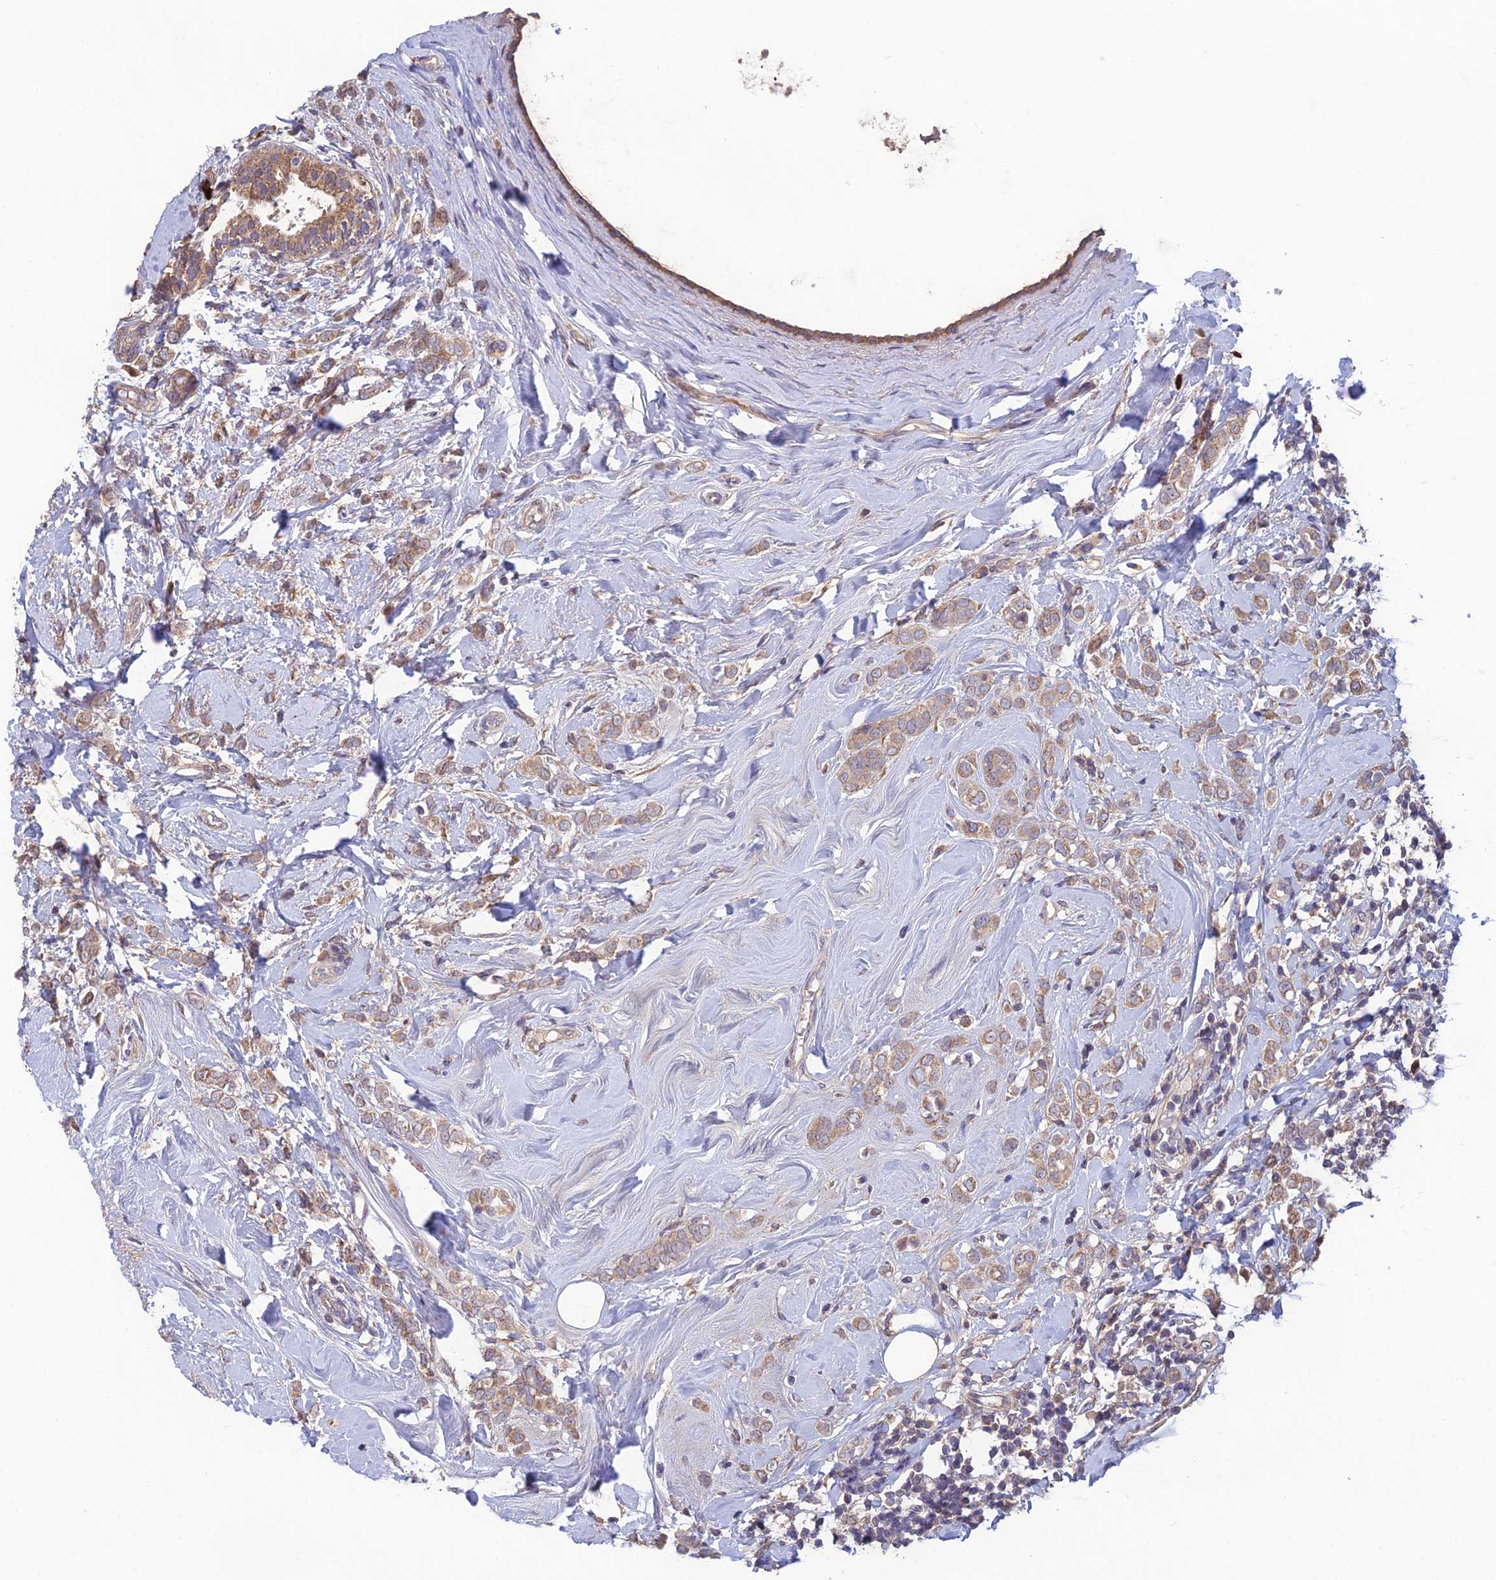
{"staining": {"intensity": "moderate", "quantity": ">75%", "location": "cytoplasmic/membranous"}, "tissue": "breast cancer", "cell_type": "Tumor cells", "image_type": "cancer", "snomed": [{"axis": "morphology", "description": "Lobular carcinoma"}, {"axis": "topography", "description": "Breast"}], "caption": "Brown immunohistochemical staining in human lobular carcinoma (breast) exhibits moderate cytoplasmic/membranous positivity in about >75% of tumor cells.", "gene": "MRNIP", "patient": {"sex": "female", "age": 47}}